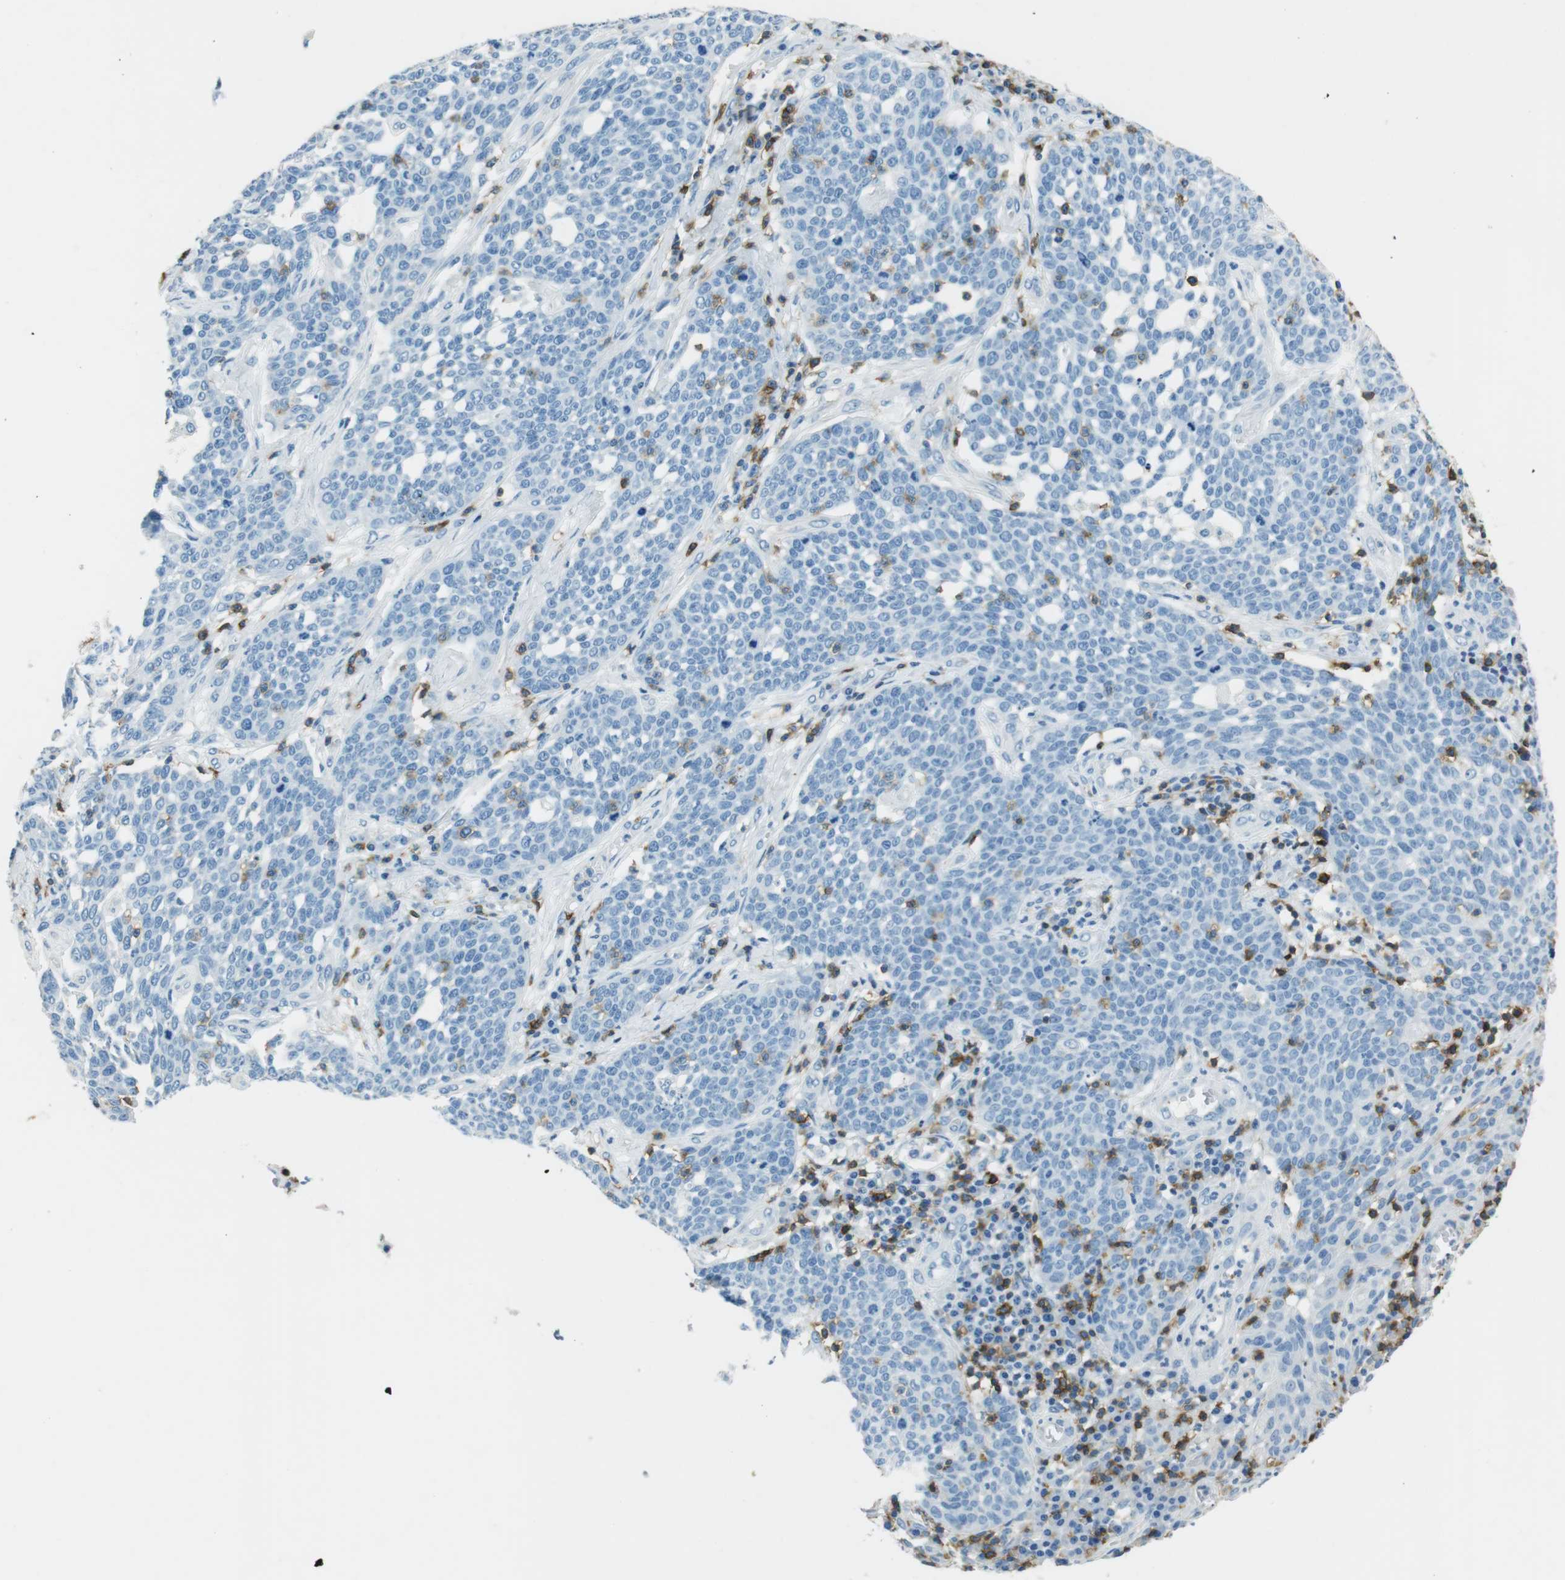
{"staining": {"intensity": "negative", "quantity": "none", "location": "none"}, "tissue": "cervical cancer", "cell_type": "Tumor cells", "image_type": "cancer", "snomed": [{"axis": "morphology", "description": "Squamous cell carcinoma, NOS"}, {"axis": "topography", "description": "Cervix"}], "caption": "Squamous cell carcinoma (cervical) was stained to show a protein in brown. There is no significant positivity in tumor cells.", "gene": "LAT", "patient": {"sex": "female", "age": 34}}